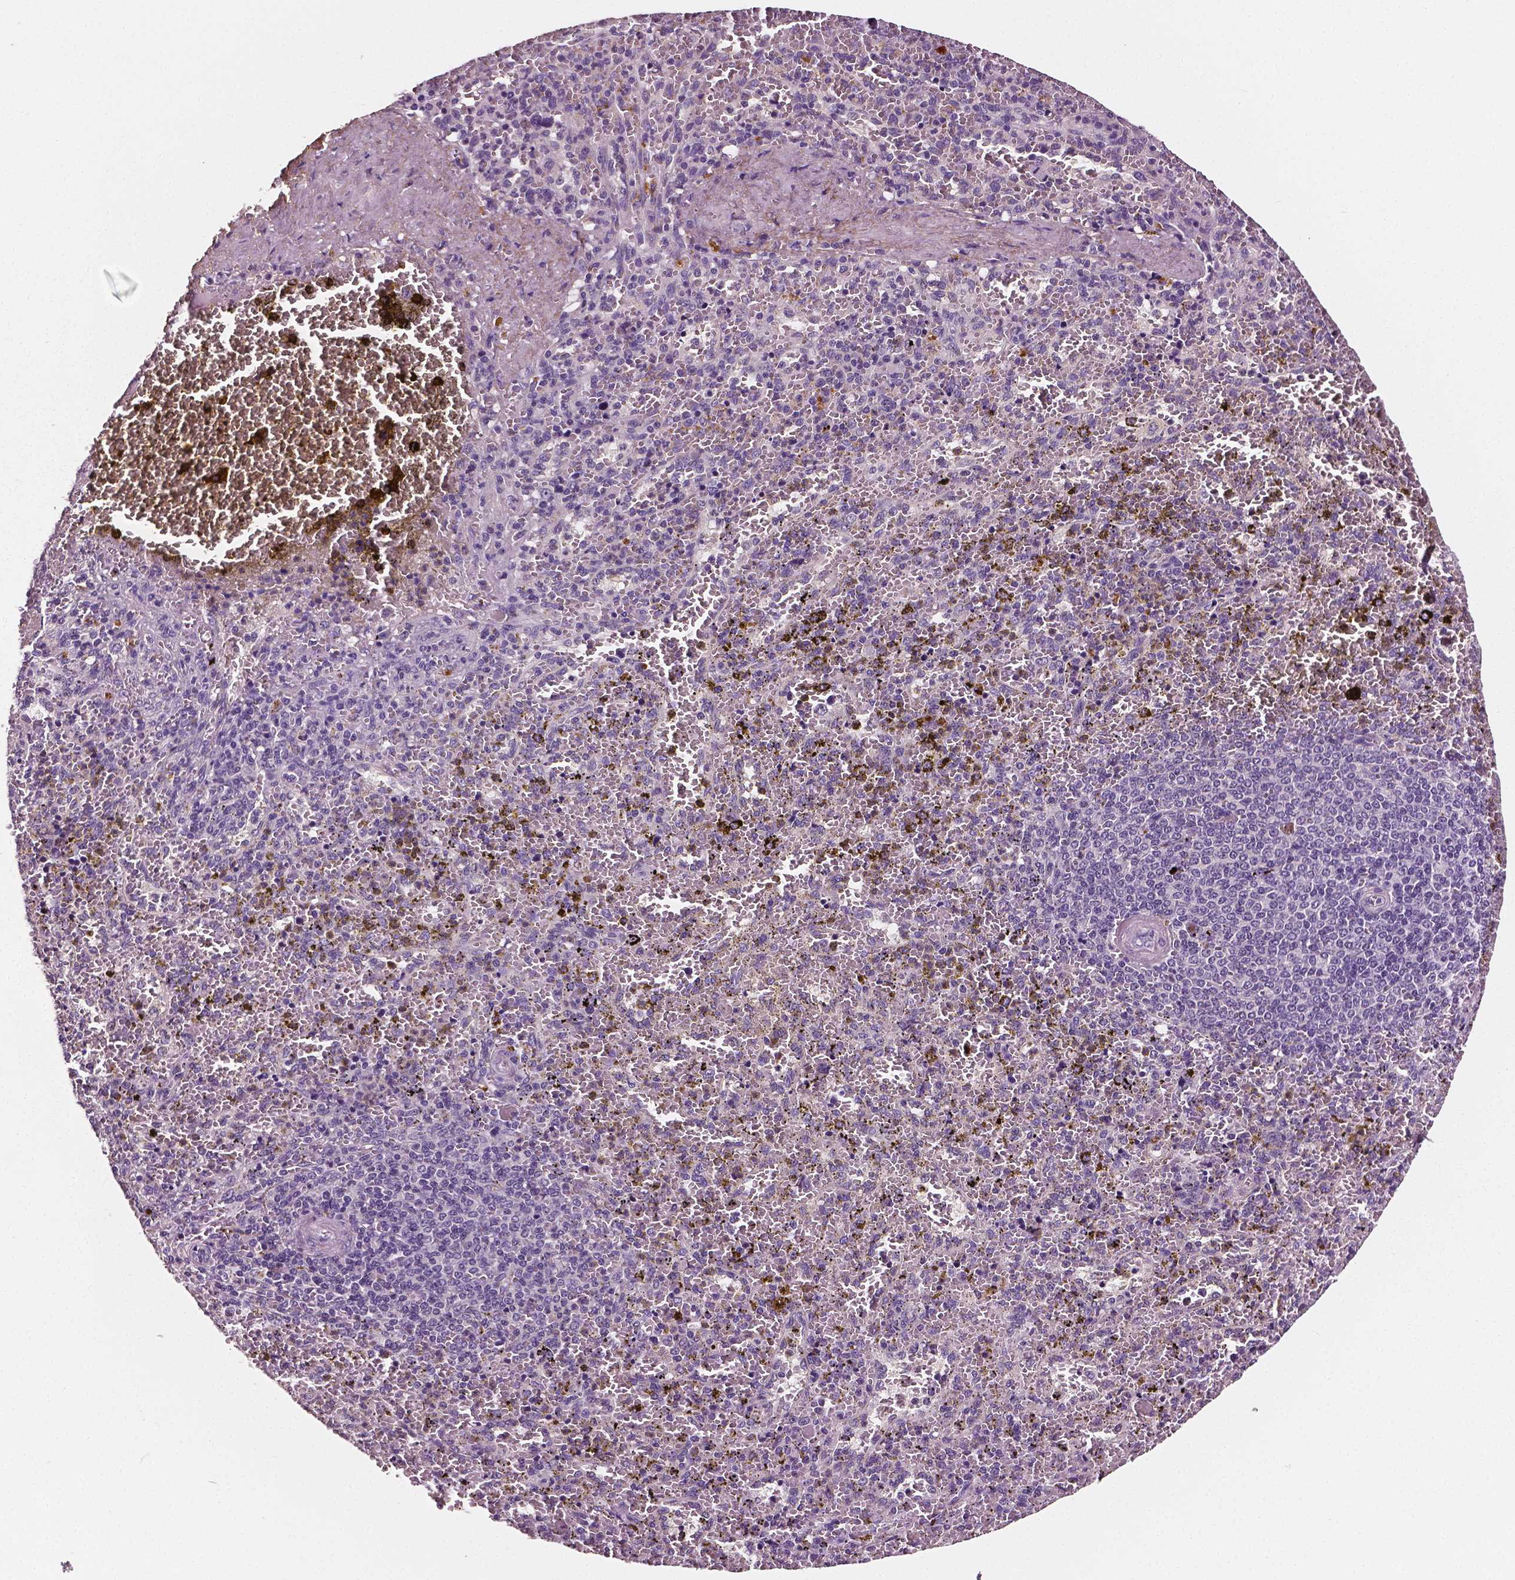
{"staining": {"intensity": "negative", "quantity": "none", "location": "none"}, "tissue": "spleen", "cell_type": "Cells in red pulp", "image_type": "normal", "snomed": [{"axis": "morphology", "description": "Normal tissue, NOS"}, {"axis": "topography", "description": "Spleen"}], "caption": "The photomicrograph exhibits no staining of cells in red pulp in unremarkable spleen. (Brightfield microscopy of DAB immunohistochemistry at high magnification).", "gene": "FBLN1", "patient": {"sex": "female", "age": 50}}